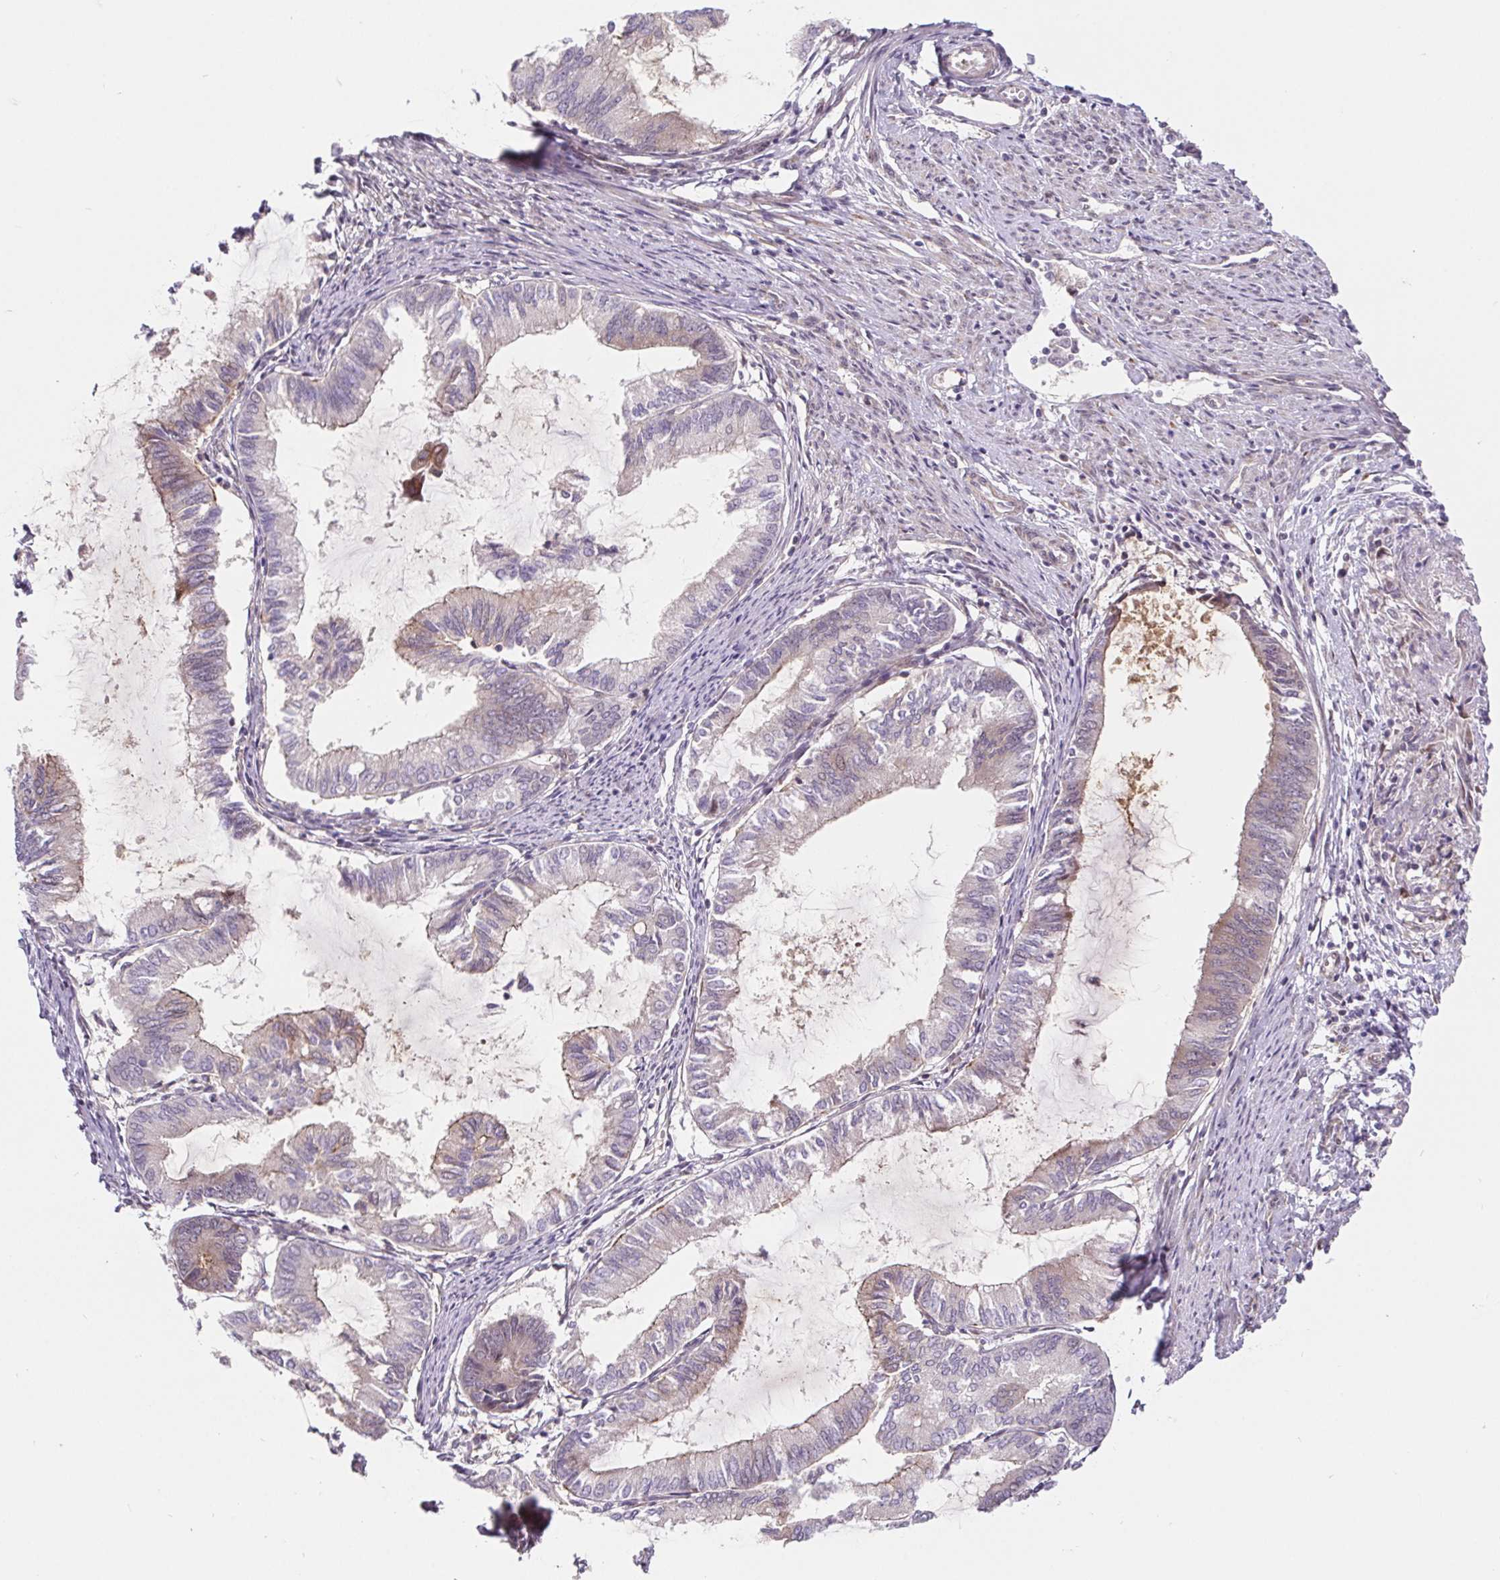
{"staining": {"intensity": "negative", "quantity": "none", "location": "none"}, "tissue": "endometrial cancer", "cell_type": "Tumor cells", "image_type": "cancer", "snomed": [{"axis": "morphology", "description": "Adenocarcinoma, NOS"}, {"axis": "topography", "description": "Endometrium"}], "caption": "Tumor cells are negative for brown protein staining in adenocarcinoma (endometrial).", "gene": "LYPD5", "patient": {"sex": "female", "age": 86}}